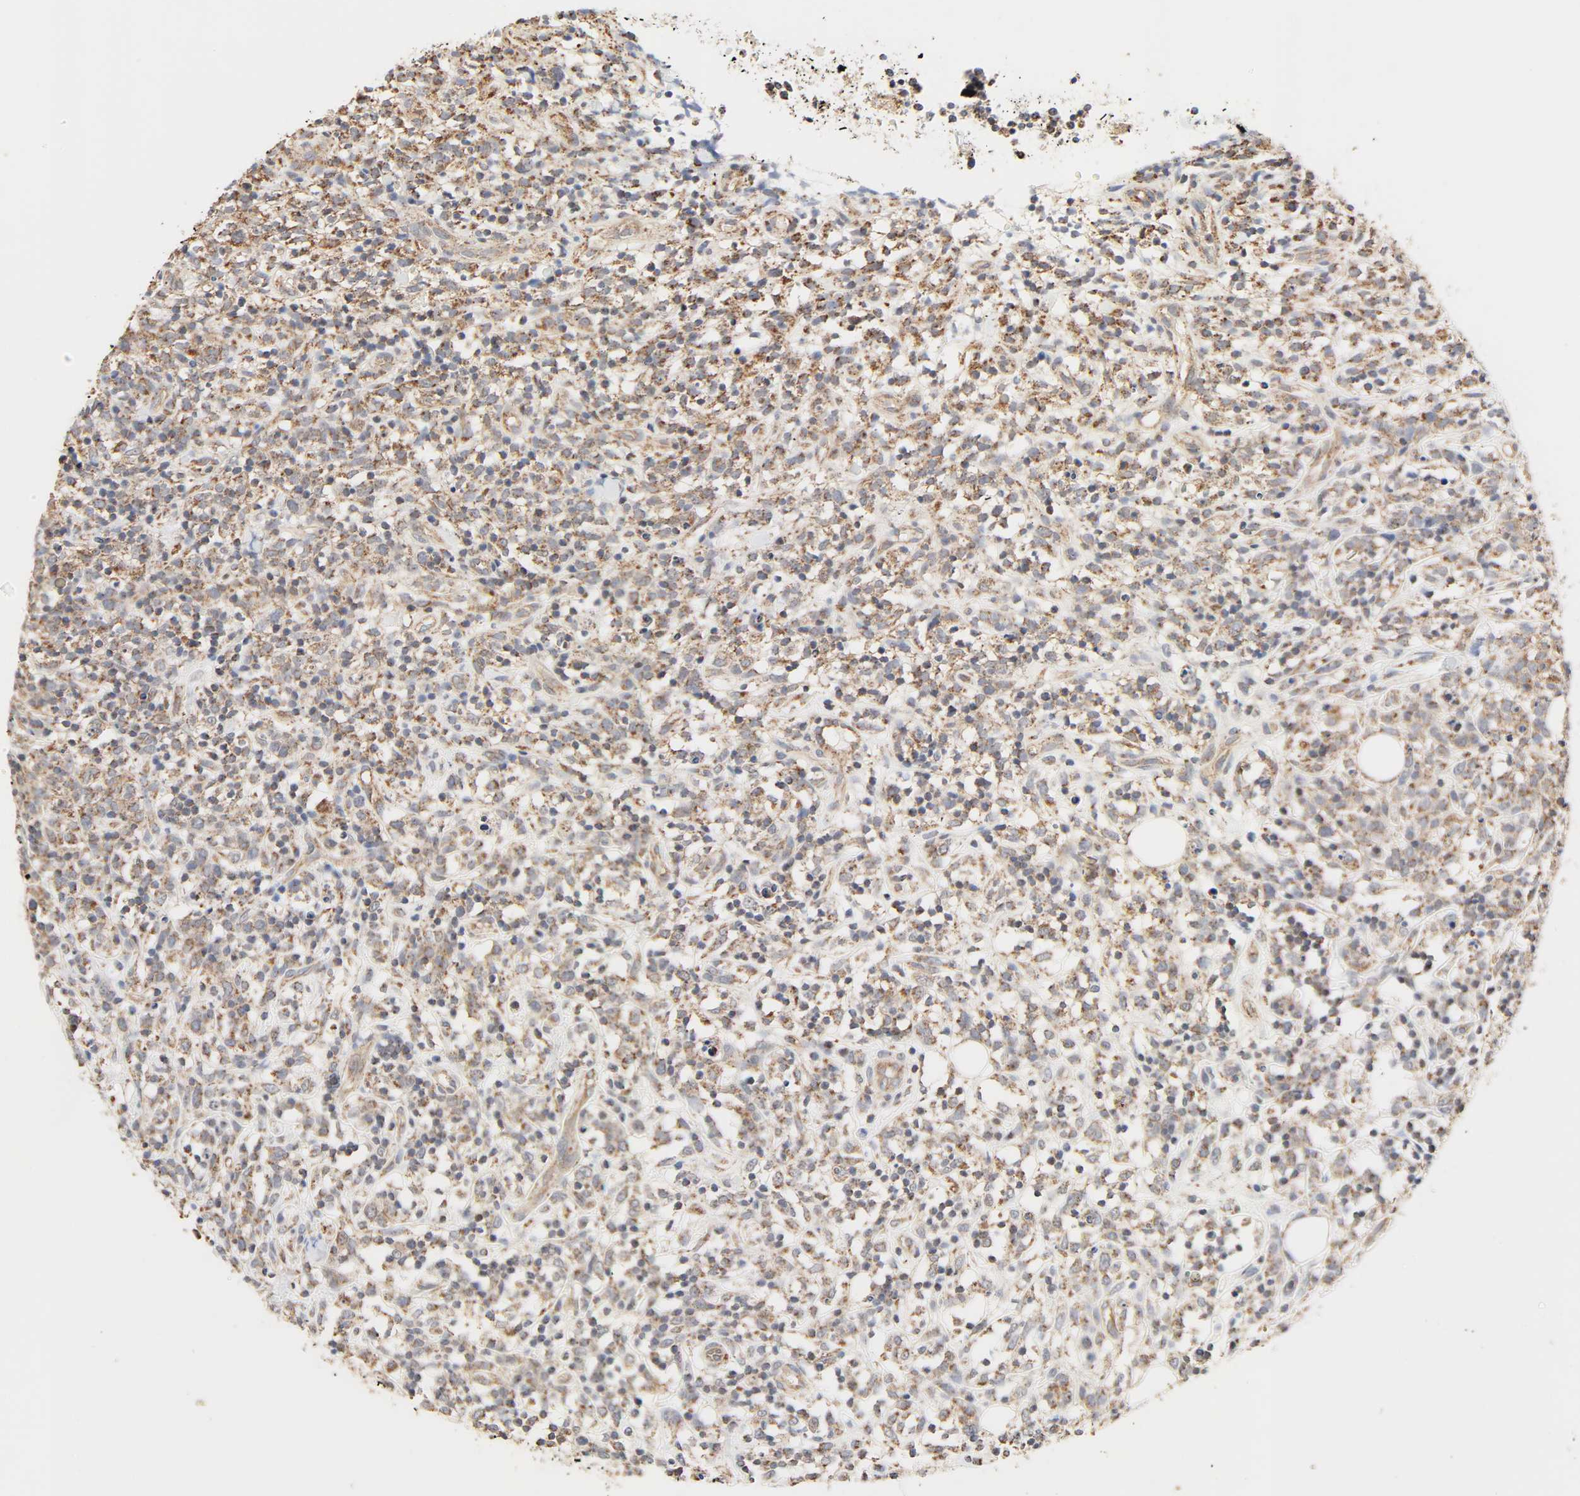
{"staining": {"intensity": "moderate", "quantity": ">75%", "location": "cytoplasmic/membranous"}, "tissue": "lymphoma", "cell_type": "Tumor cells", "image_type": "cancer", "snomed": [{"axis": "morphology", "description": "Malignant lymphoma, non-Hodgkin's type, High grade"}, {"axis": "topography", "description": "Lymph node"}], "caption": "This is a photomicrograph of IHC staining of lymphoma, which shows moderate positivity in the cytoplasmic/membranous of tumor cells.", "gene": "ZMAT5", "patient": {"sex": "female", "age": 73}}